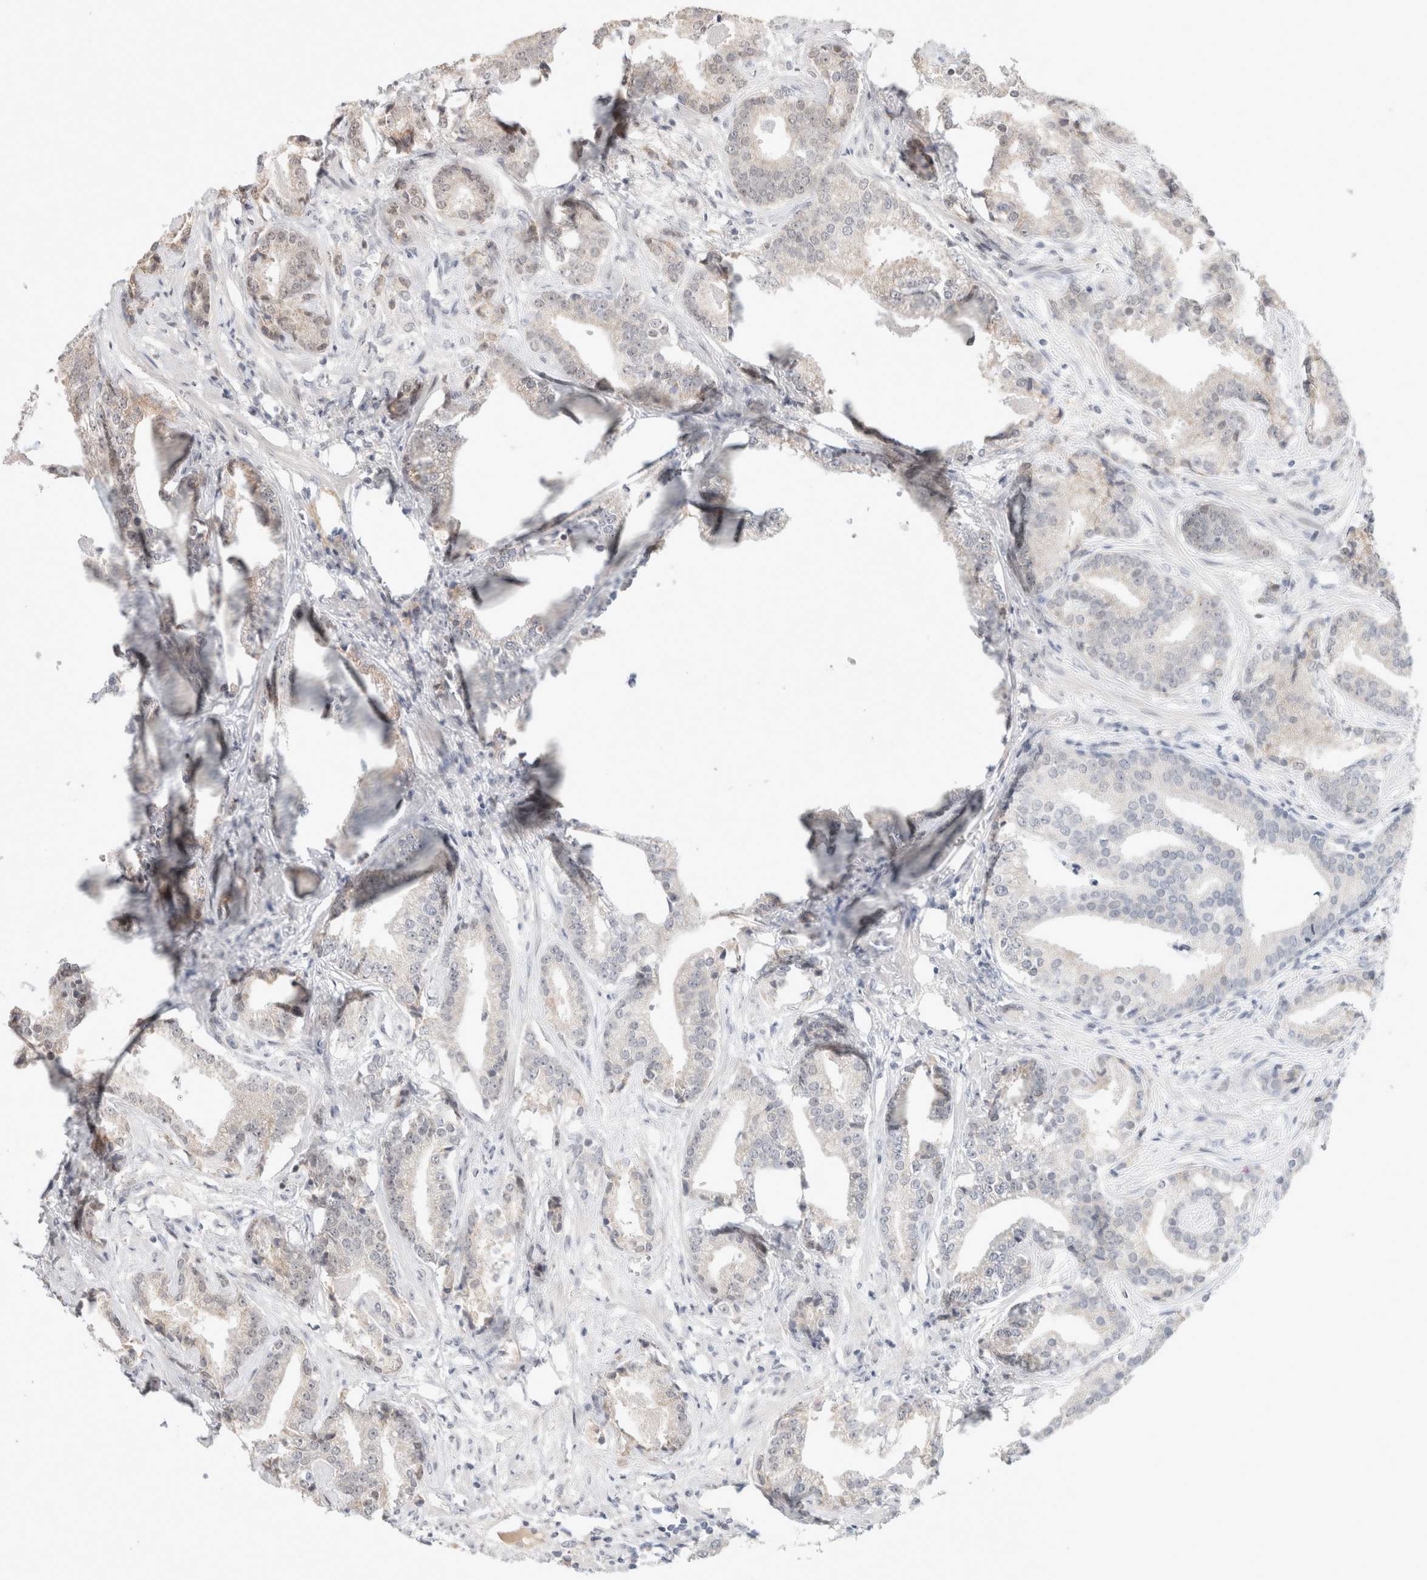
{"staining": {"intensity": "weak", "quantity": "<25%", "location": "cytoplasmic/membranous,nuclear"}, "tissue": "prostate cancer", "cell_type": "Tumor cells", "image_type": "cancer", "snomed": [{"axis": "morphology", "description": "Adenocarcinoma, Low grade"}, {"axis": "topography", "description": "Prostate"}], "caption": "Protein analysis of prostate cancer reveals no significant positivity in tumor cells.", "gene": "SYDE2", "patient": {"sex": "male", "age": 67}}